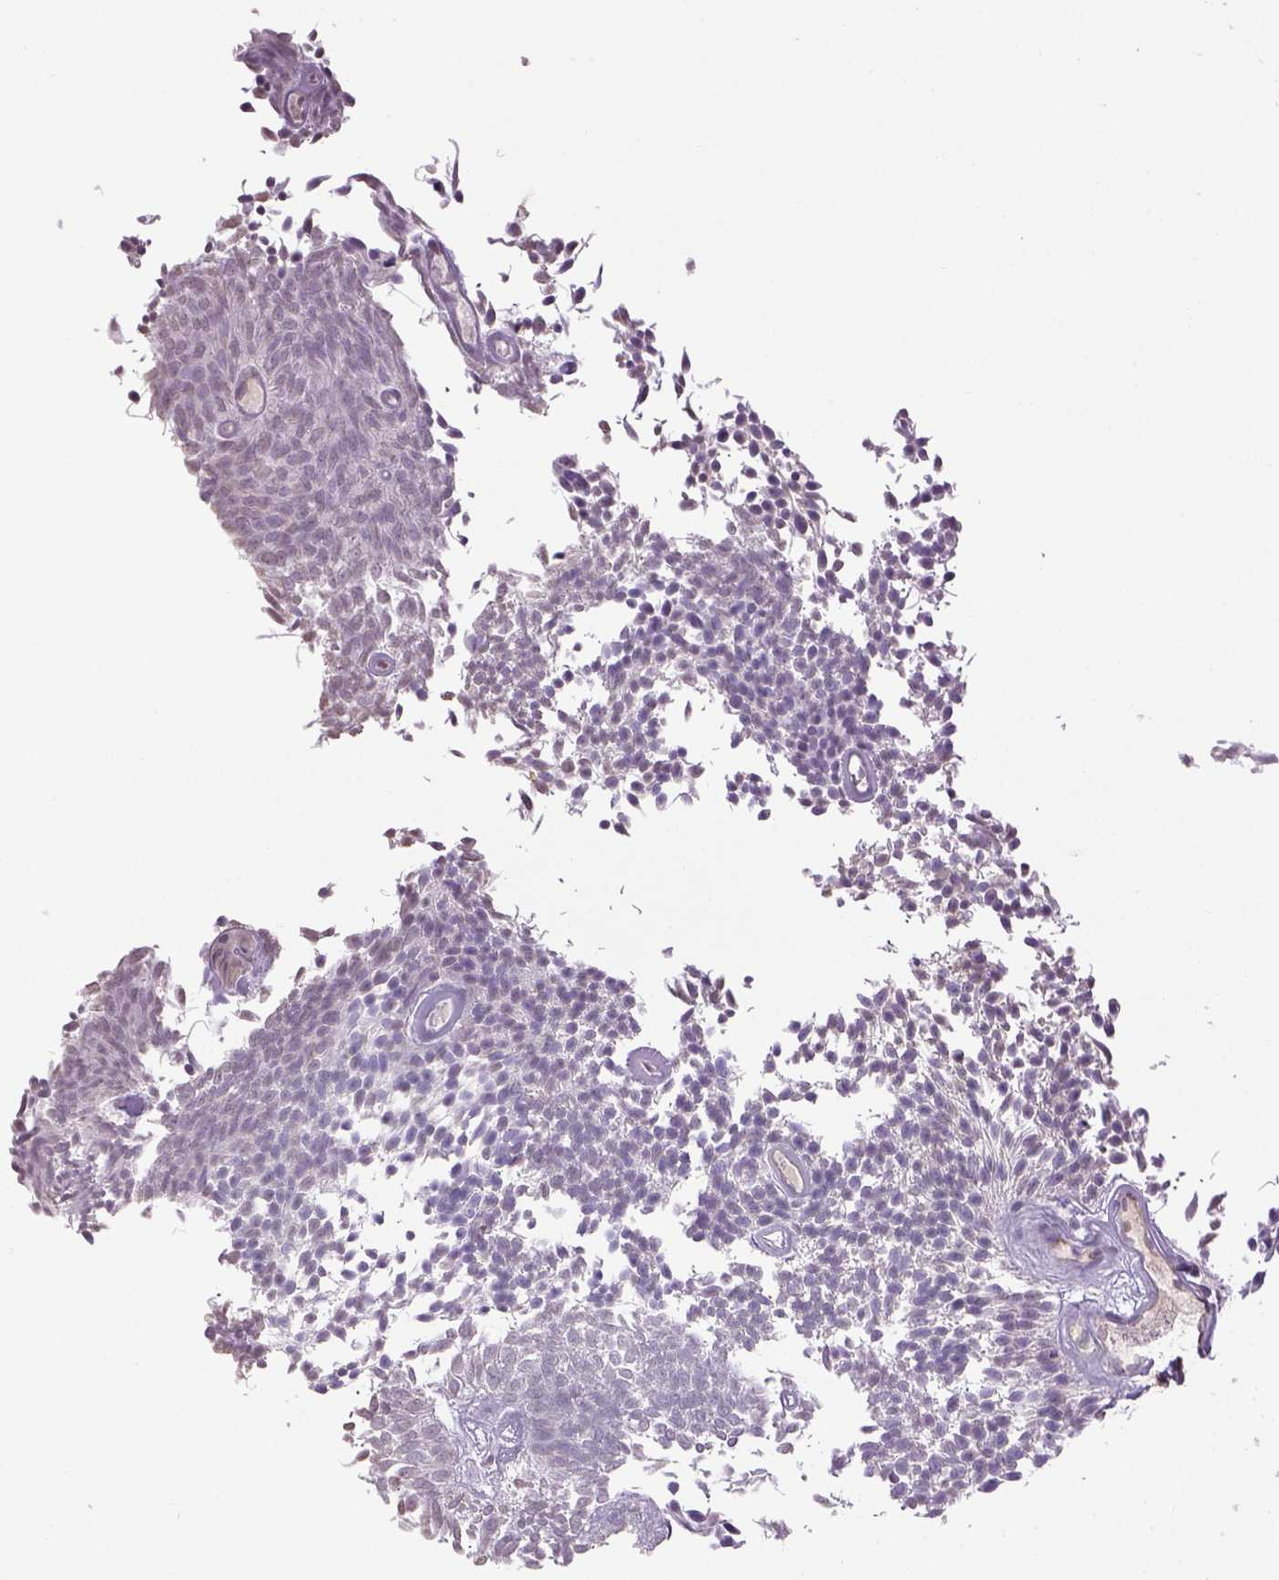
{"staining": {"intensity": "negative", "quantity": "none", "location": "none"}, "tissue": "urothelial cancer", "cell_type": "Tumor cells", "image_type": "cancer", "snomed": [{"axis": "morphology", "description": "Urothelial carcinoma, Low grade"}, {"axis": "topography", "description": "Urinary bladder"}], "caption": "Low-grade urothelial carcinoma was stained to show a protein in brown. There is no significant staining in tumor cells.", "gene": "PRRT1", "patient": {"sex": "male", "age": 77}}